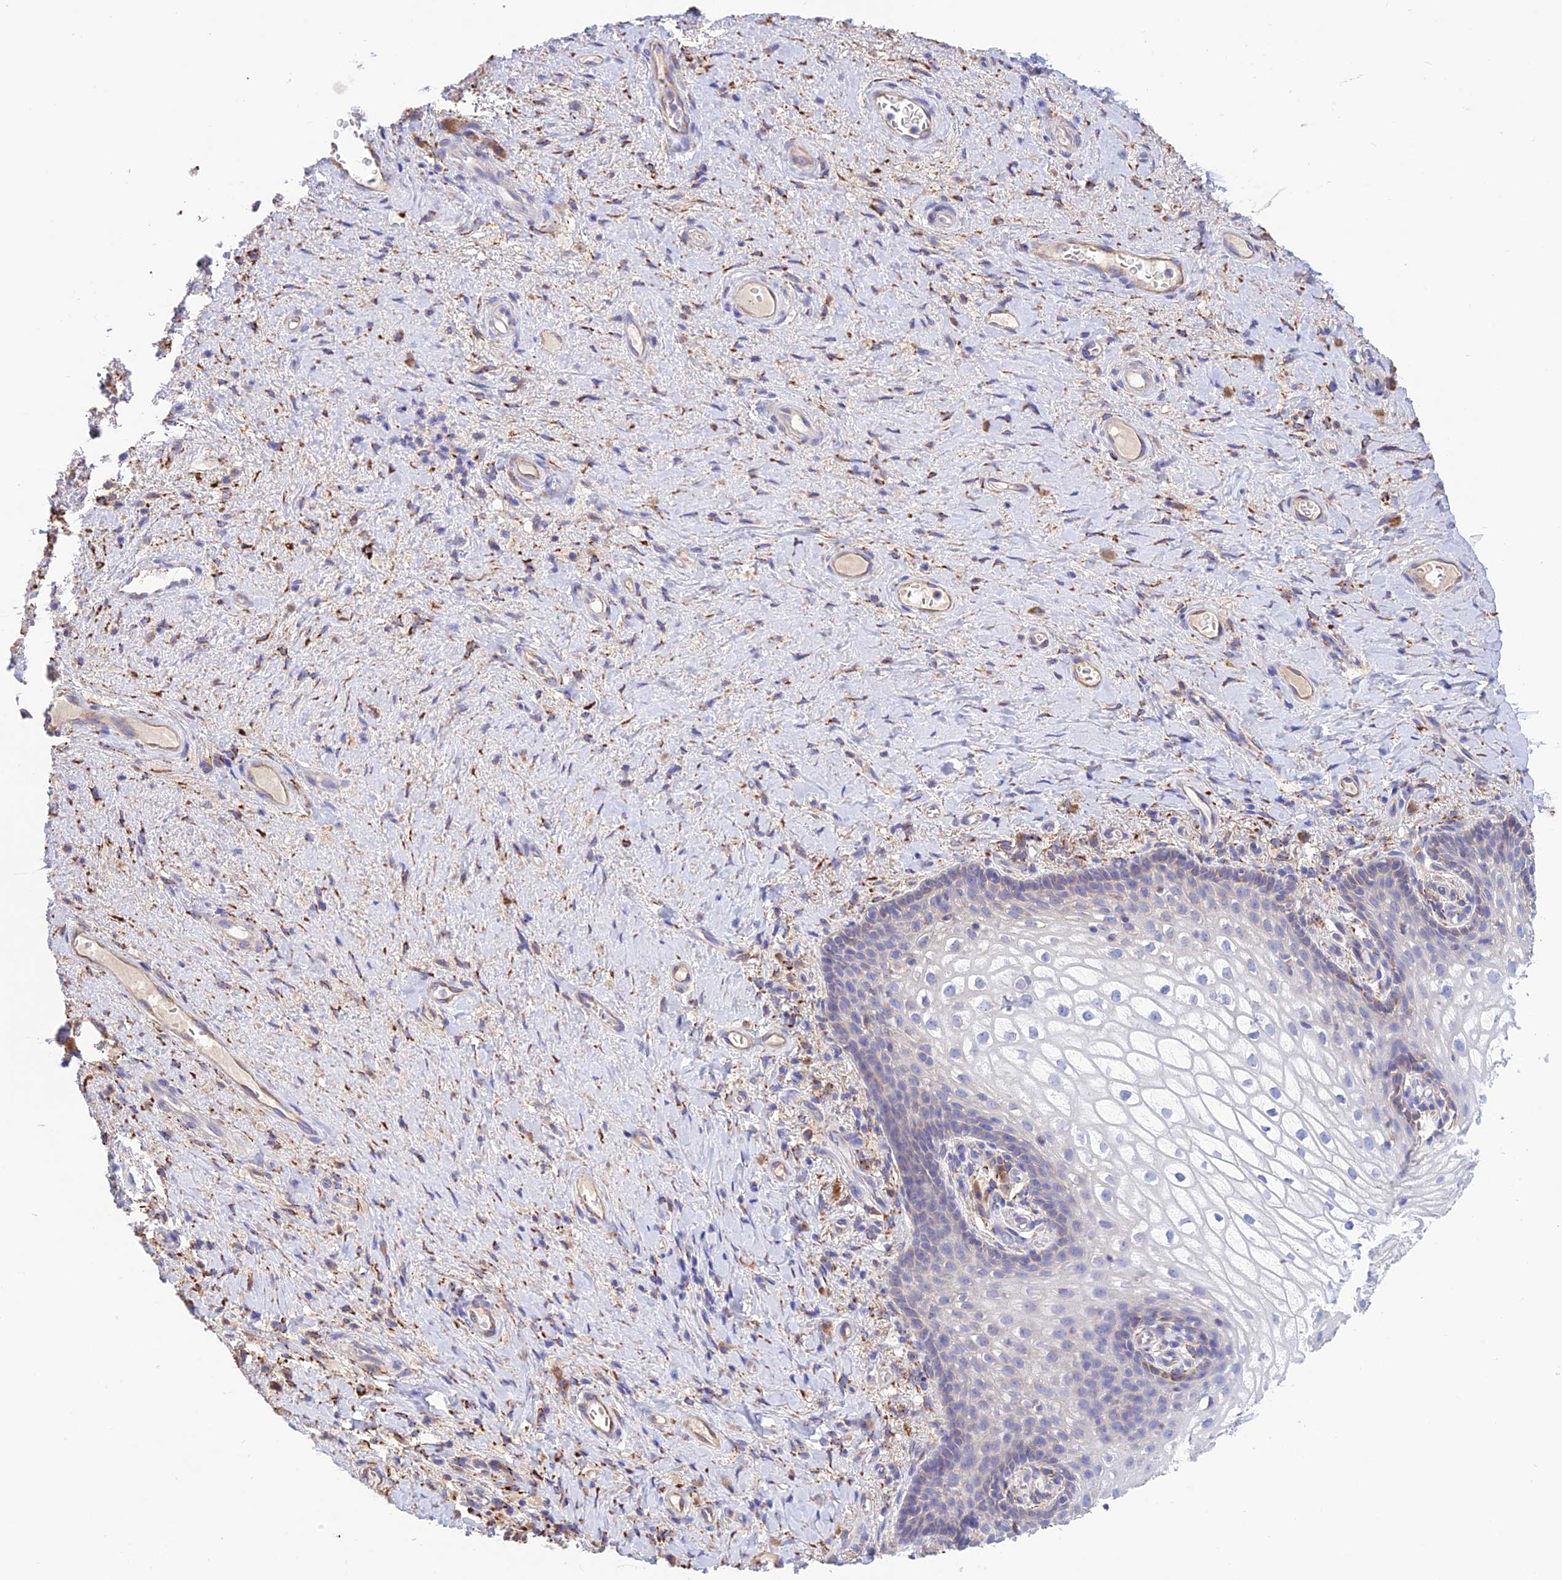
{"staining": {"intensity": "negative", "quantity": "none", "location": "none"}, "tissue": "vagina", "cell_type": "Squamous epithelial cells", "image_type": "normal", "snomed": [{"axis": "morphology", "description": "Normal tissue, NOS"}, {"axis": "topography", "description": "Vagina"}], "caption": "Immunohistochemistry of normal human vagina demonstrates no staining in squamous epithelial cells.", "gene": "ENSG00000255439", "patient": {"sex": "female", "age": 60}}